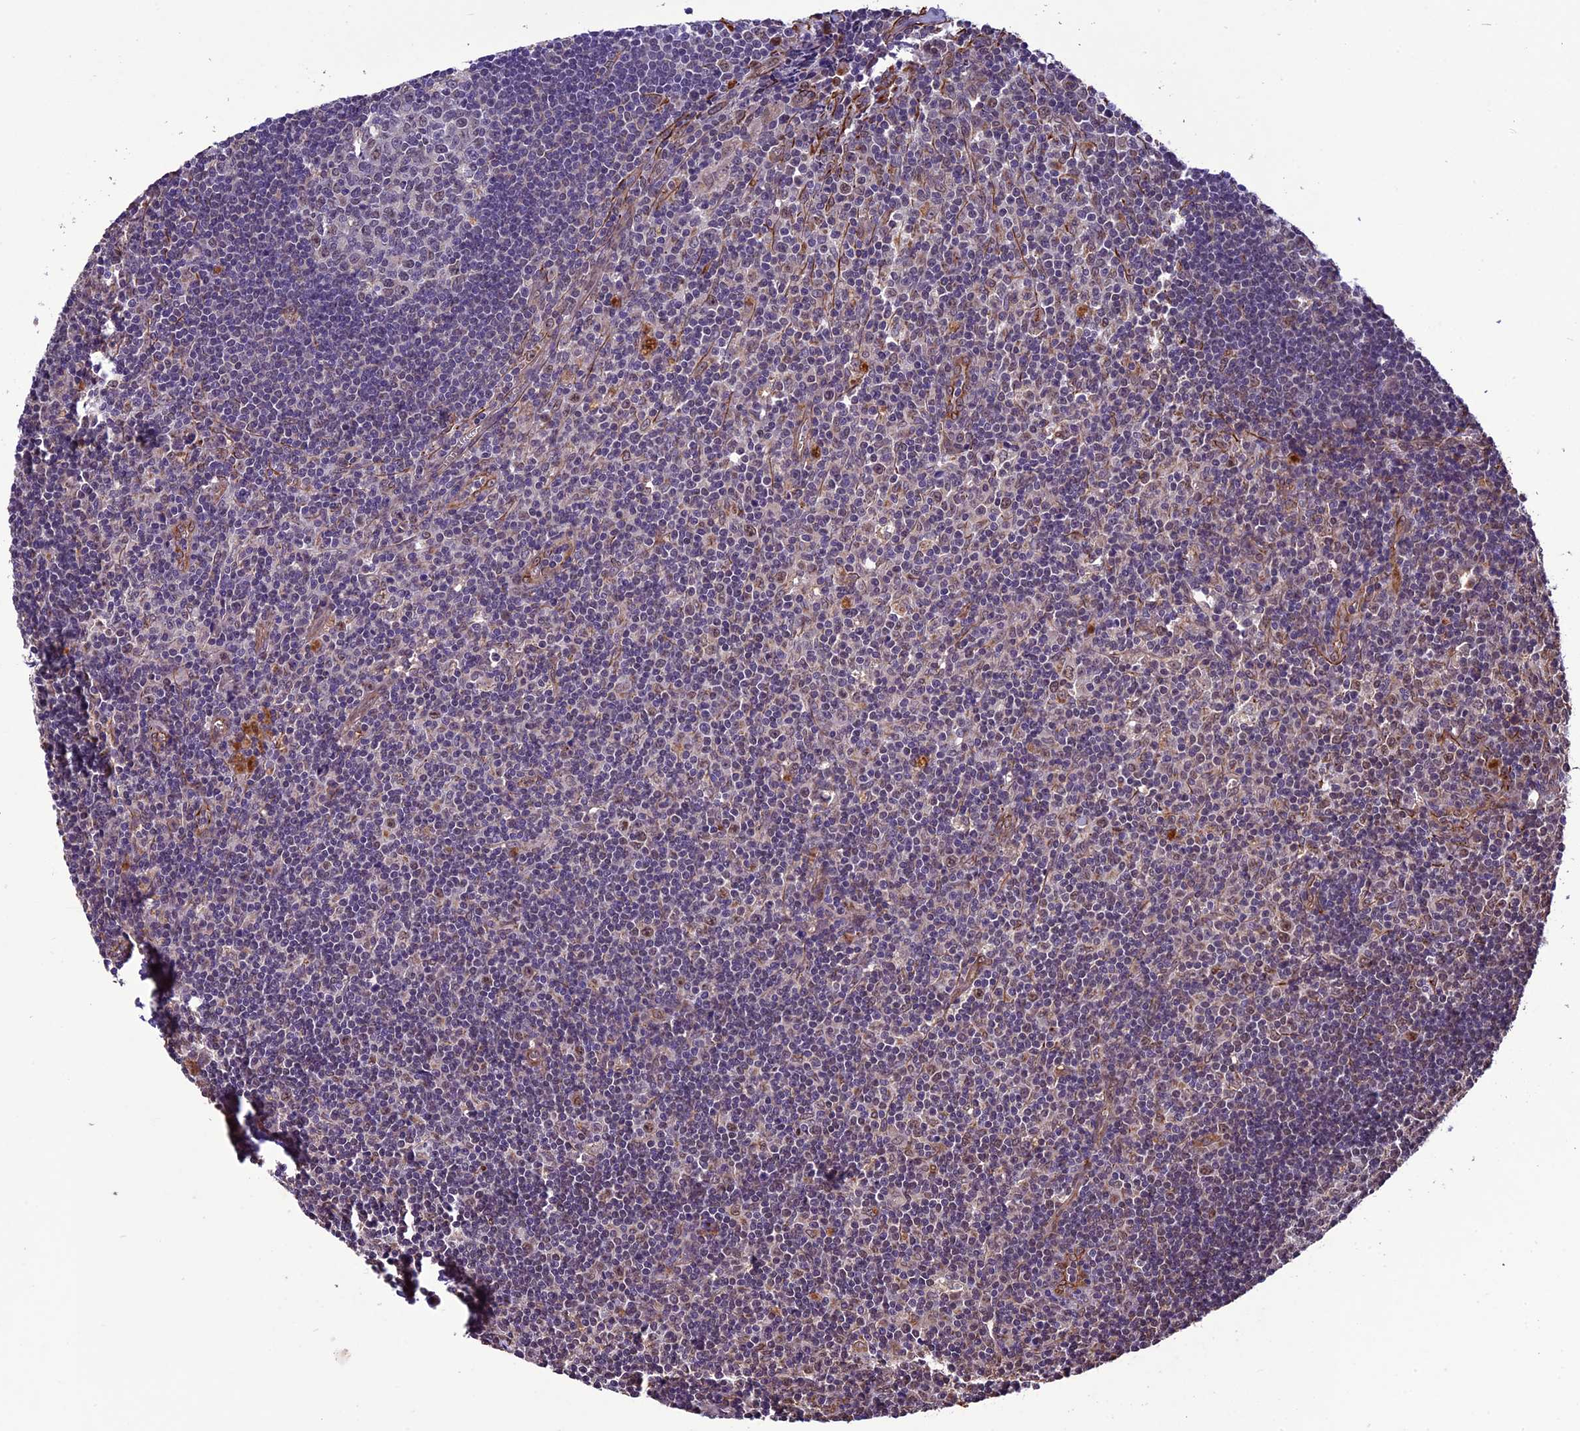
{"staining": {"intensity": "weak", "quantity": "<25%", "location": "nuclear"}, "tissue": "lymph node", "cell_type": "Germinal center cells", "image_type": "normal", "snomed": [{"axis": "morphology", "description": "Normal tissue, NOS"}, {"axis": "topography", "description": "Lymph node"}], "caption": "DAB (3,3'-diaminobenzidine) immunohistochemical staining of unremarkable human lymph node demonstrates no significant staining in germinal center cells.", "gene": "C3orf70", "patient": {"sex": "male", "age": 58}}